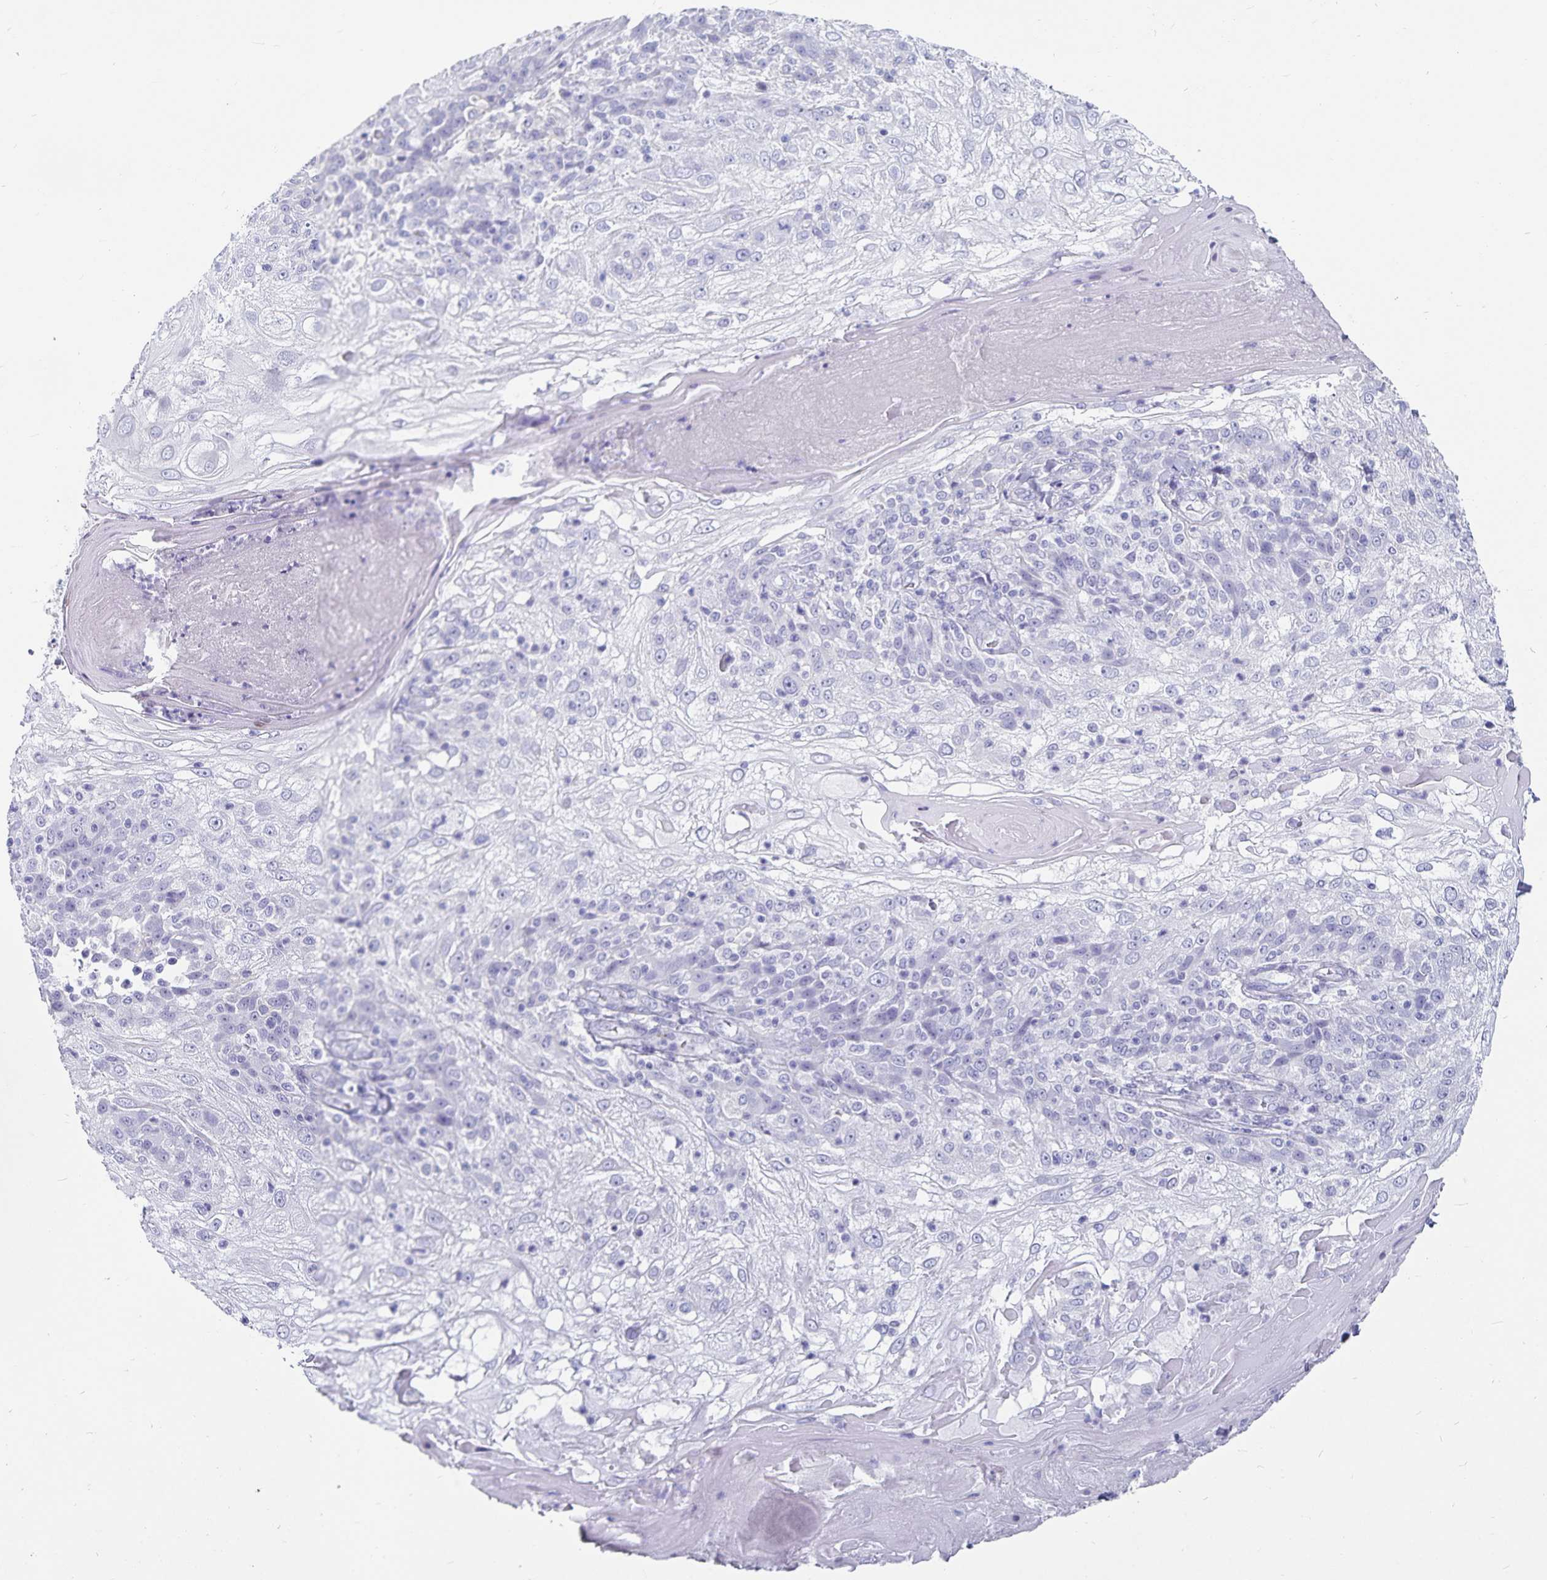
{"staining": {"intensity": "negative", "quantity": "none", "location": "none"}, "tissue": "skin cancer", "cell_type": "Tumor cells", "image_type": "cancer", "snomed": [{"axis": "morphology", "description": "Normal tissue, NOS"}, {"axis": "morphology", "description": "Squamous cell carcinoma, NOS"}, {"axis": "topography", "description": "Skin"}], "caption": "High magnification brightfield microscopy of skin cancer (squamous cell carcinoma) stained with DAB (3,3'-diaminobenzidine) (brown) and counterstained with hematoxylin (blue): tumor cells show no significant positivity. (Immunohistochemistry, brightfield microscopy, high magnification).", "gene": "PLAC1", "patient": {"sex": "female", "age": 83}}